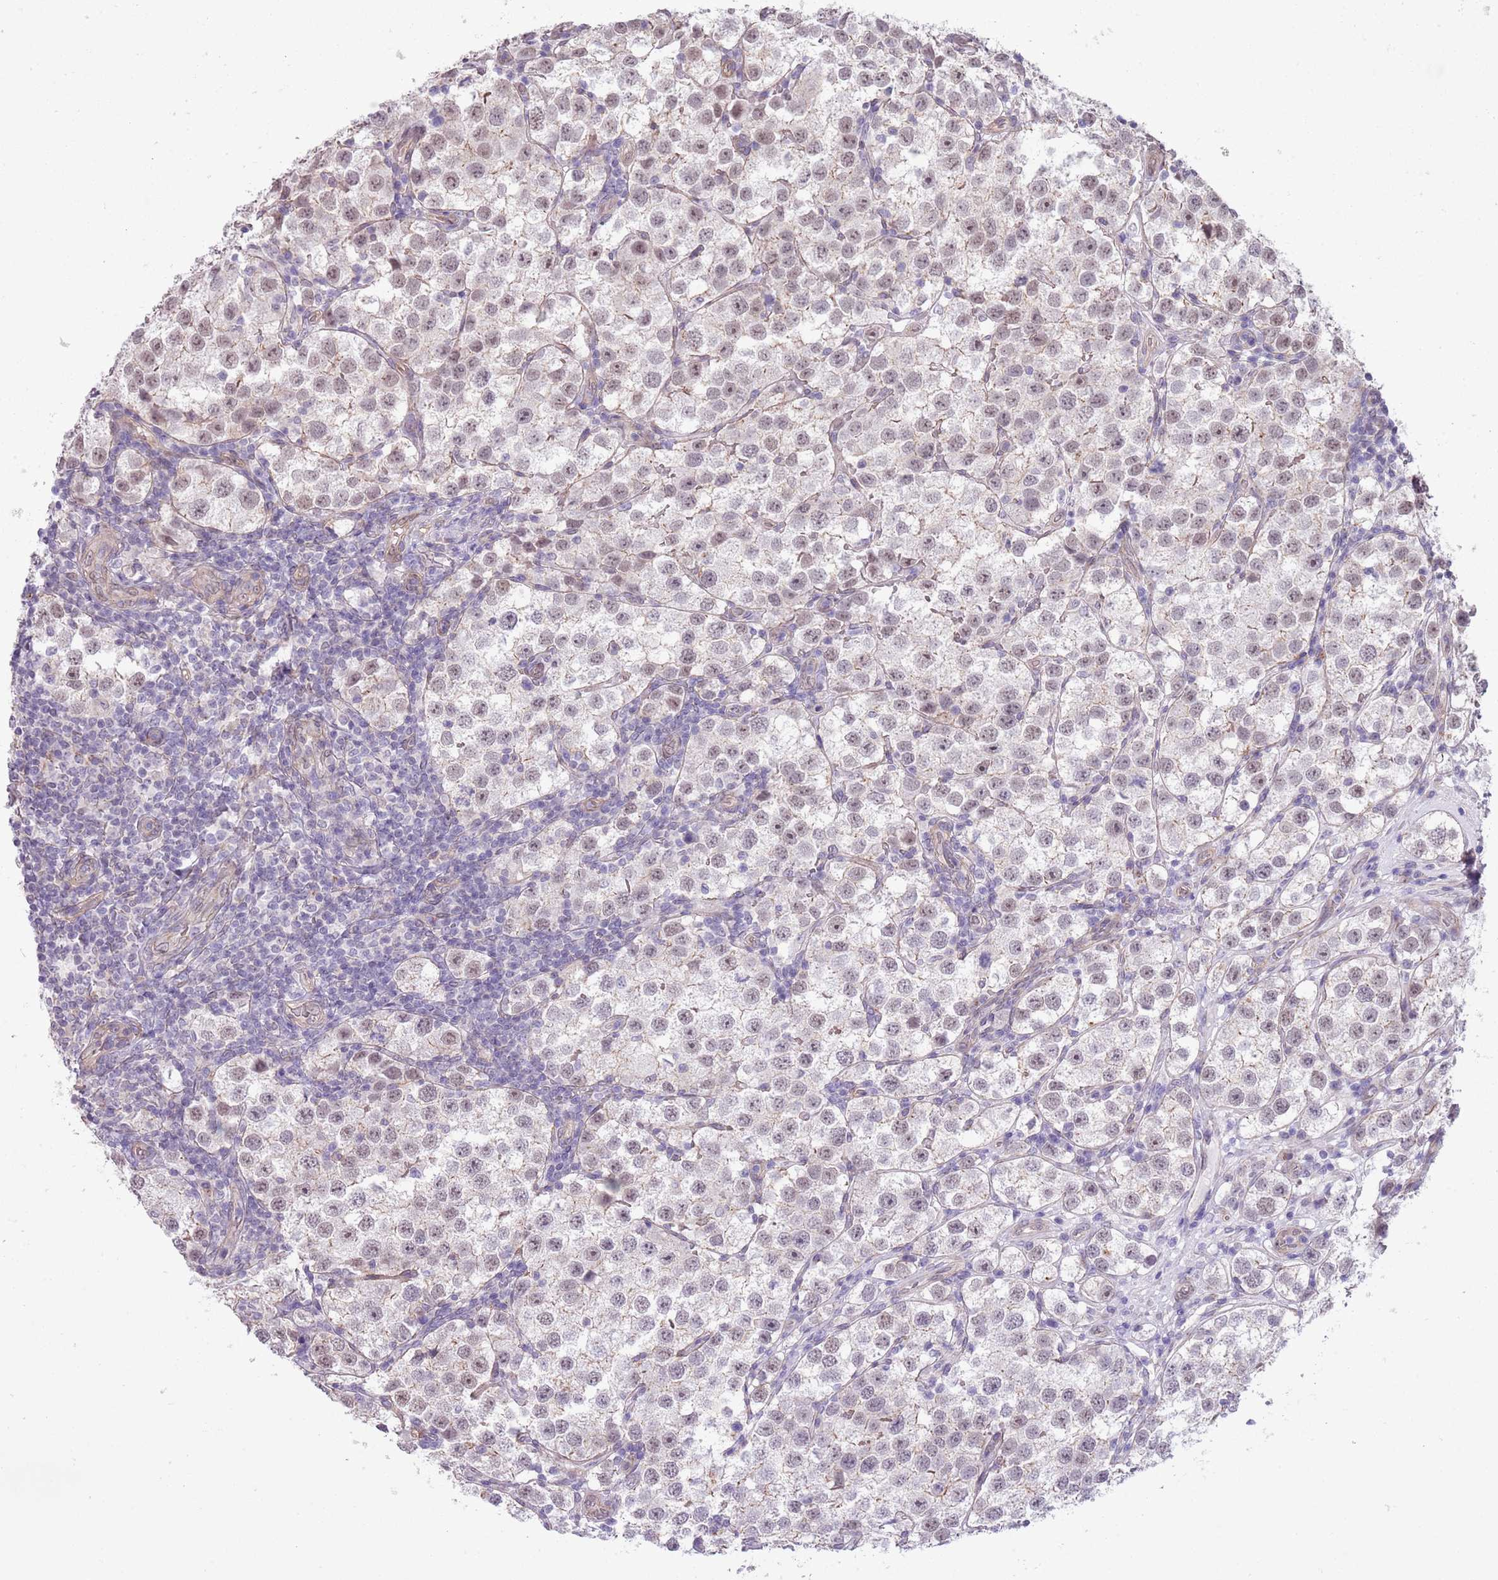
{"staining": {"intensity": "weak", "quantity": "25%-75%", "location": "nuclear"}, "tissue": "testis cancer", "cell_type": "Tumor cells", "image_type": "cancer", "snomed": [{"axis": "morphology", "description": "Seminoma, NOS"}, {"axis": "topography", "description": "Testis"}], "caption": "The immunohistochemical stain highlights weak nuclear expression in tumor cells of seminoma (testis) tissue.", "gene": "CREBZF", "patient": {"sex": "male", "age": 37}}